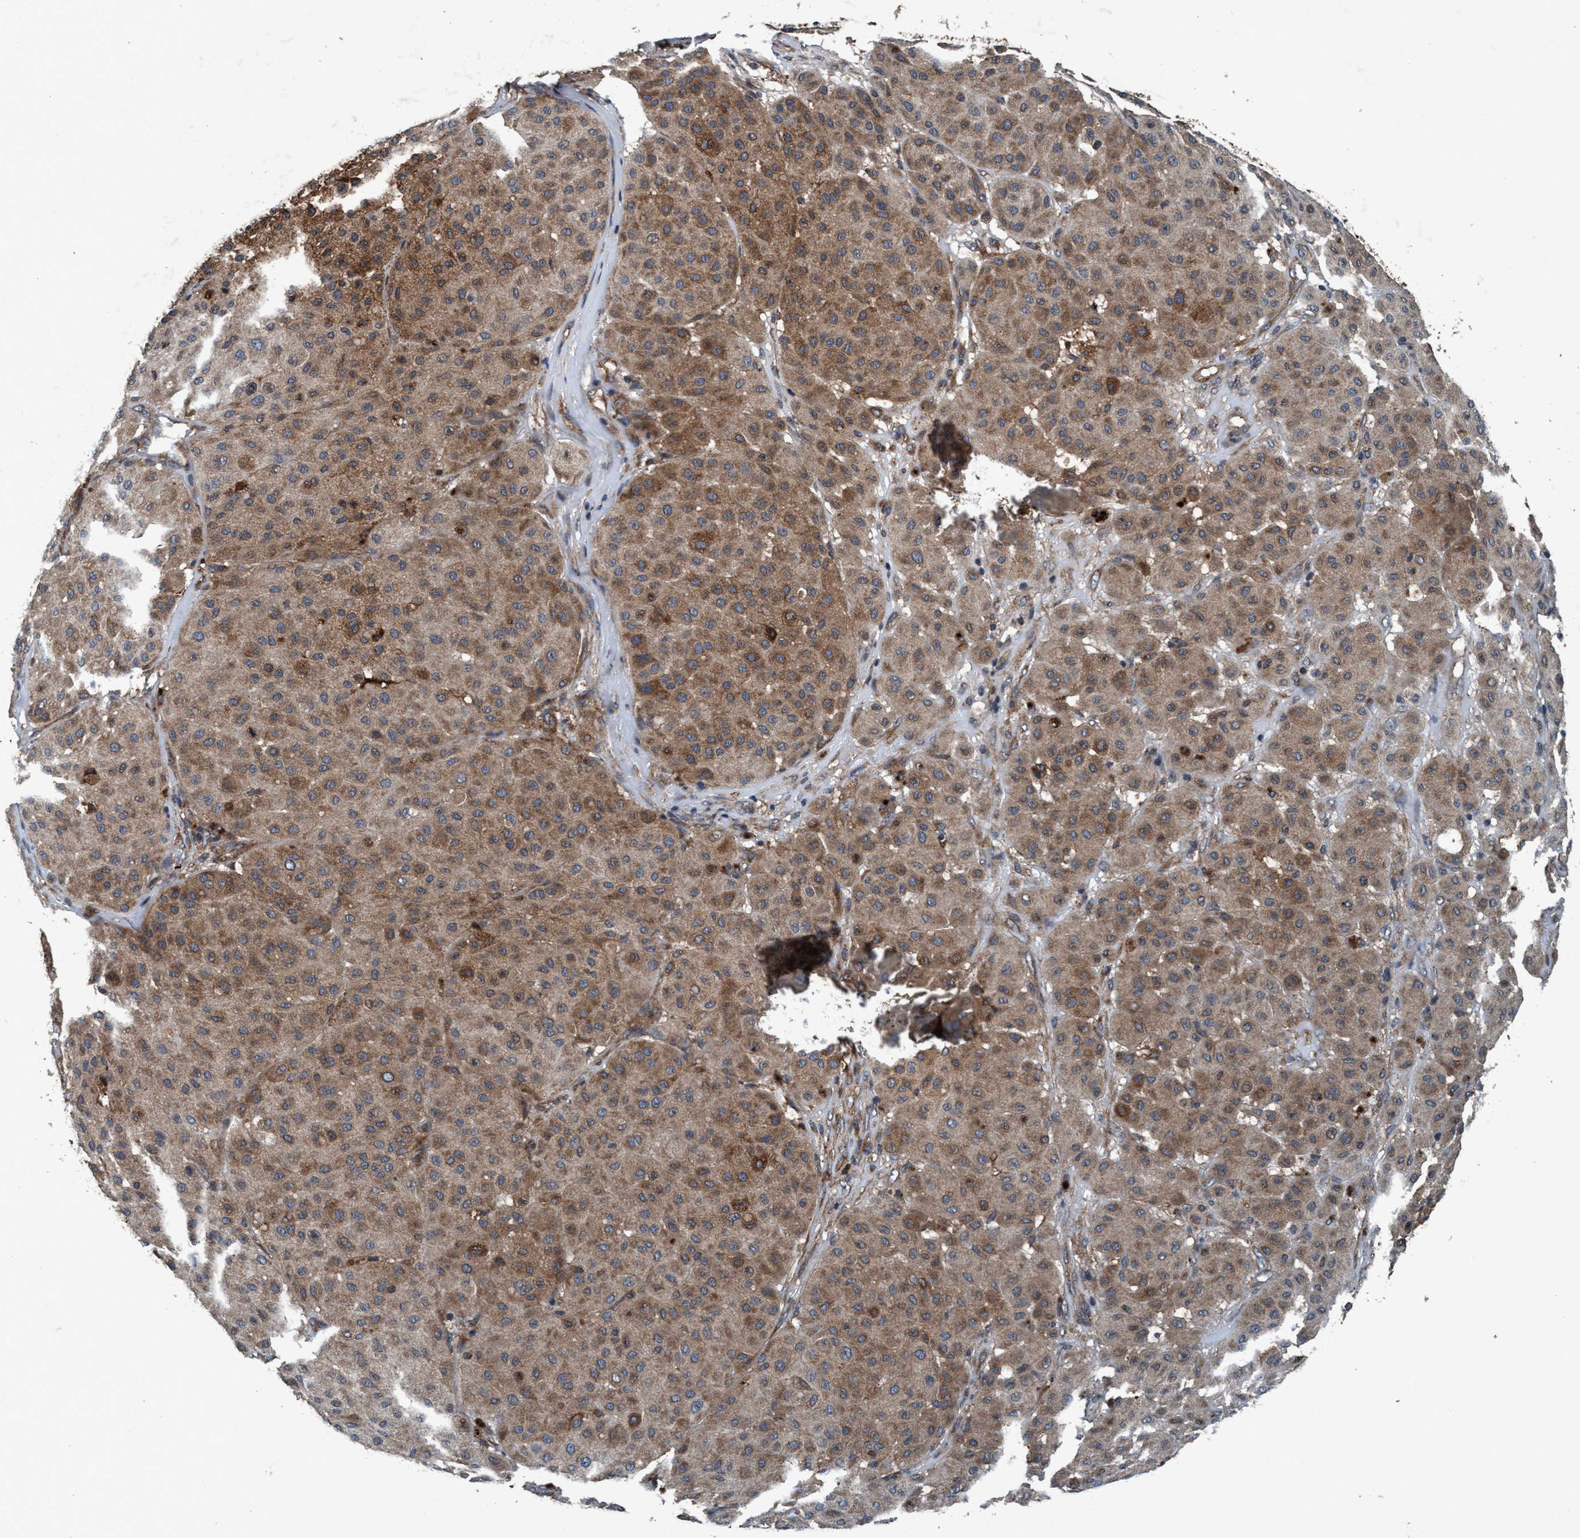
{"staining": {"intensity": "moderate", "quantity": ">75%", "location": "cytoplasmic/membranous"}, "tissue": "melanoma", "cell_type": "Tumor cells", "image_type": "cancer", "snomed": [{"axis": "morphology", "description": "Normal tissue, NOS"}, {"axis": "morphology", "description": "Malignant melanoma, Metastatic site"}, {"axis": "topography", "description": "Skin"}], "caption": "Protein expression analysis of human melanoma reveals moderate cytoplasmic/membranous expression in about >75% of tumor cells.", "gene": "AKT1S1", "patient": {"sex": "male", "age": 41}}